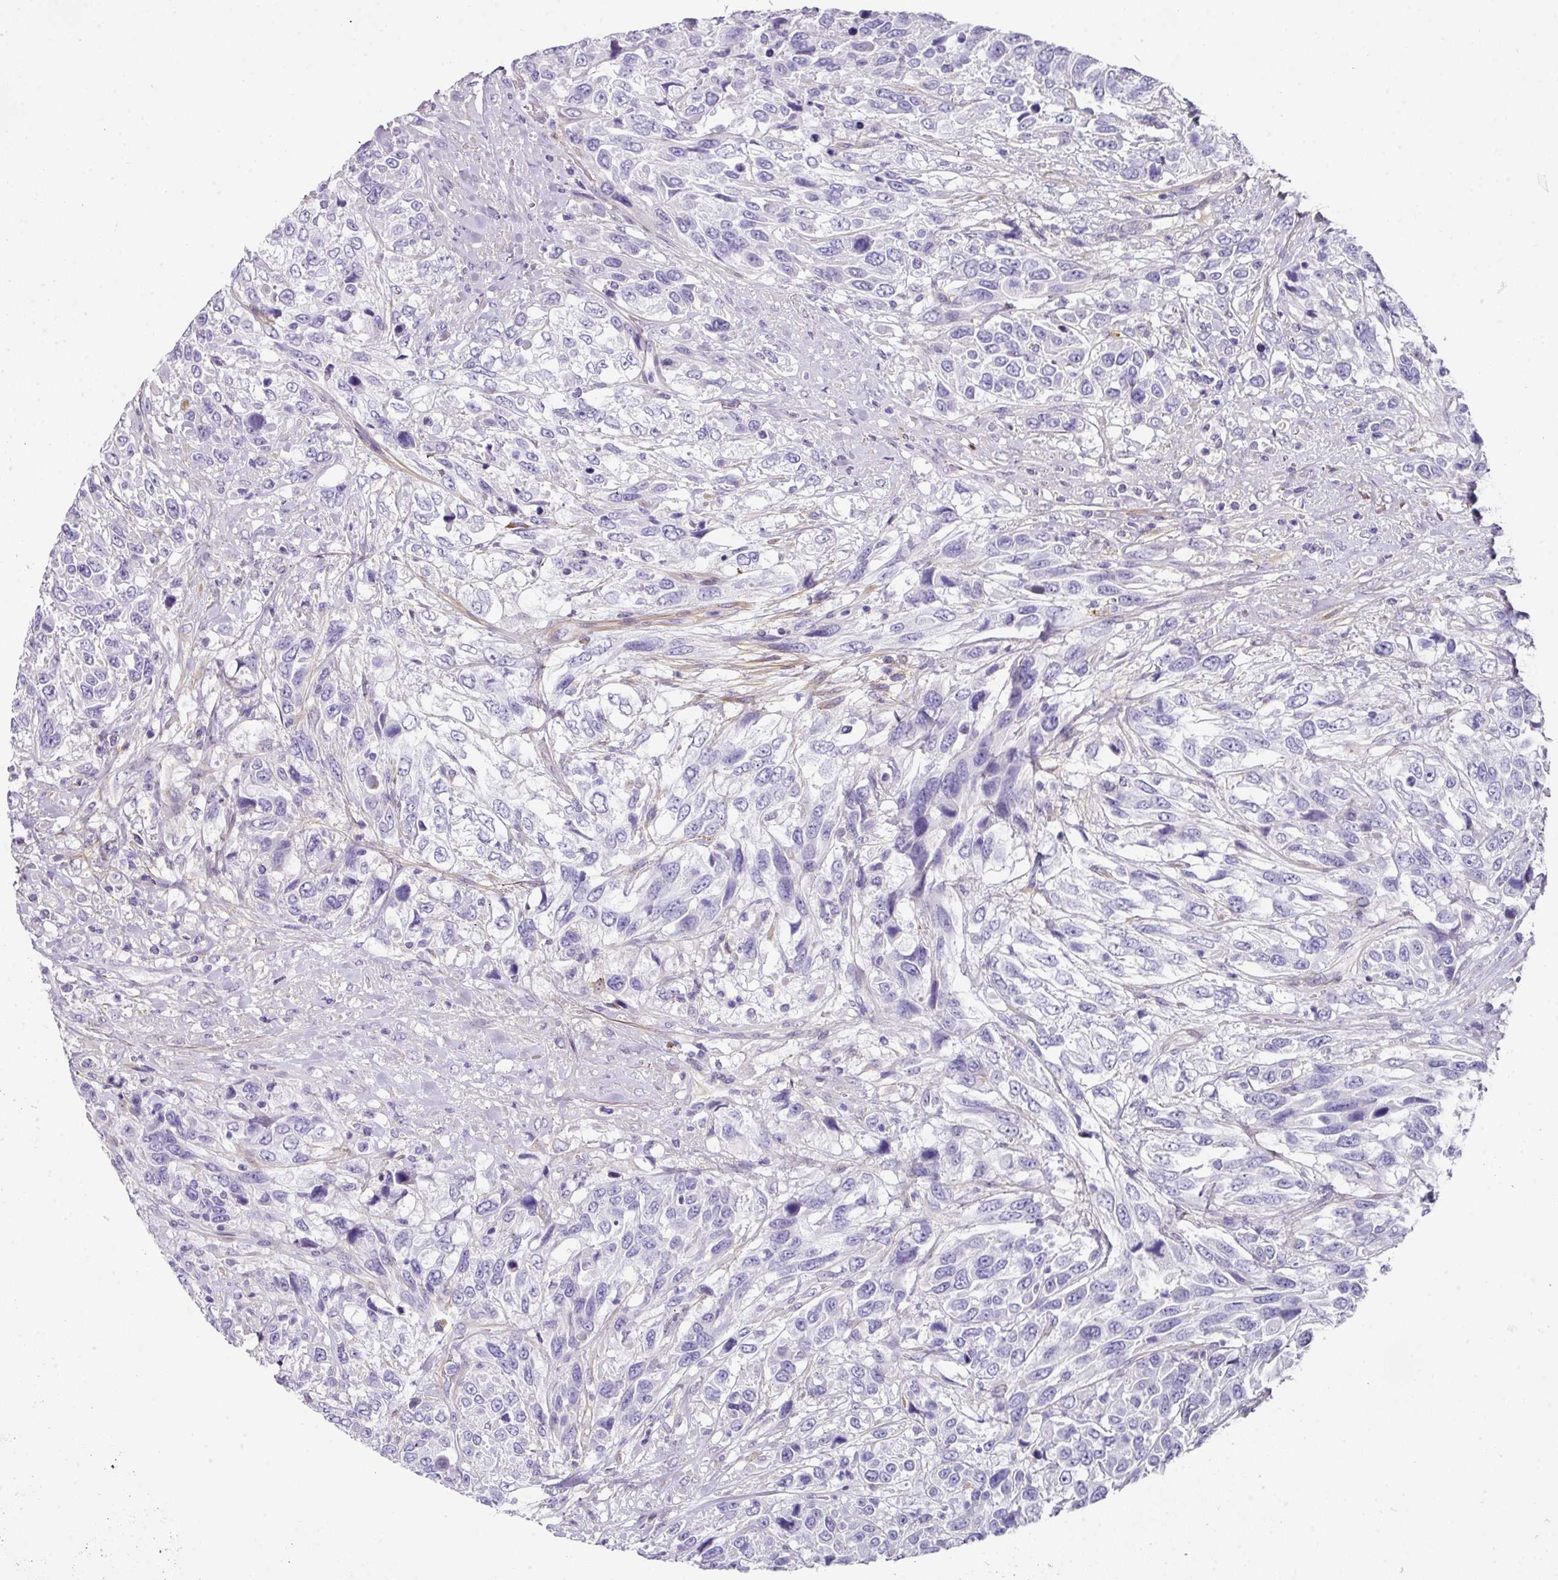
{"staining": {"intensity": "negative", "quantity": "none", "location": "none"}, "tissue": "urothelial cancer", "cell_type": "Tumor cells", "image_type": "cancer", "snomed": [{"axis": "morphology", "description": "Urothelial carcinoma, High grade"}, {"axis": "topography", "description": "Urinary bladder"}], "caption": "IHC of urothelial cancer reveals no positivity in tumor cells.", "gene": "ANKRD29", "patient": {"sex": "female", "age": 70}}